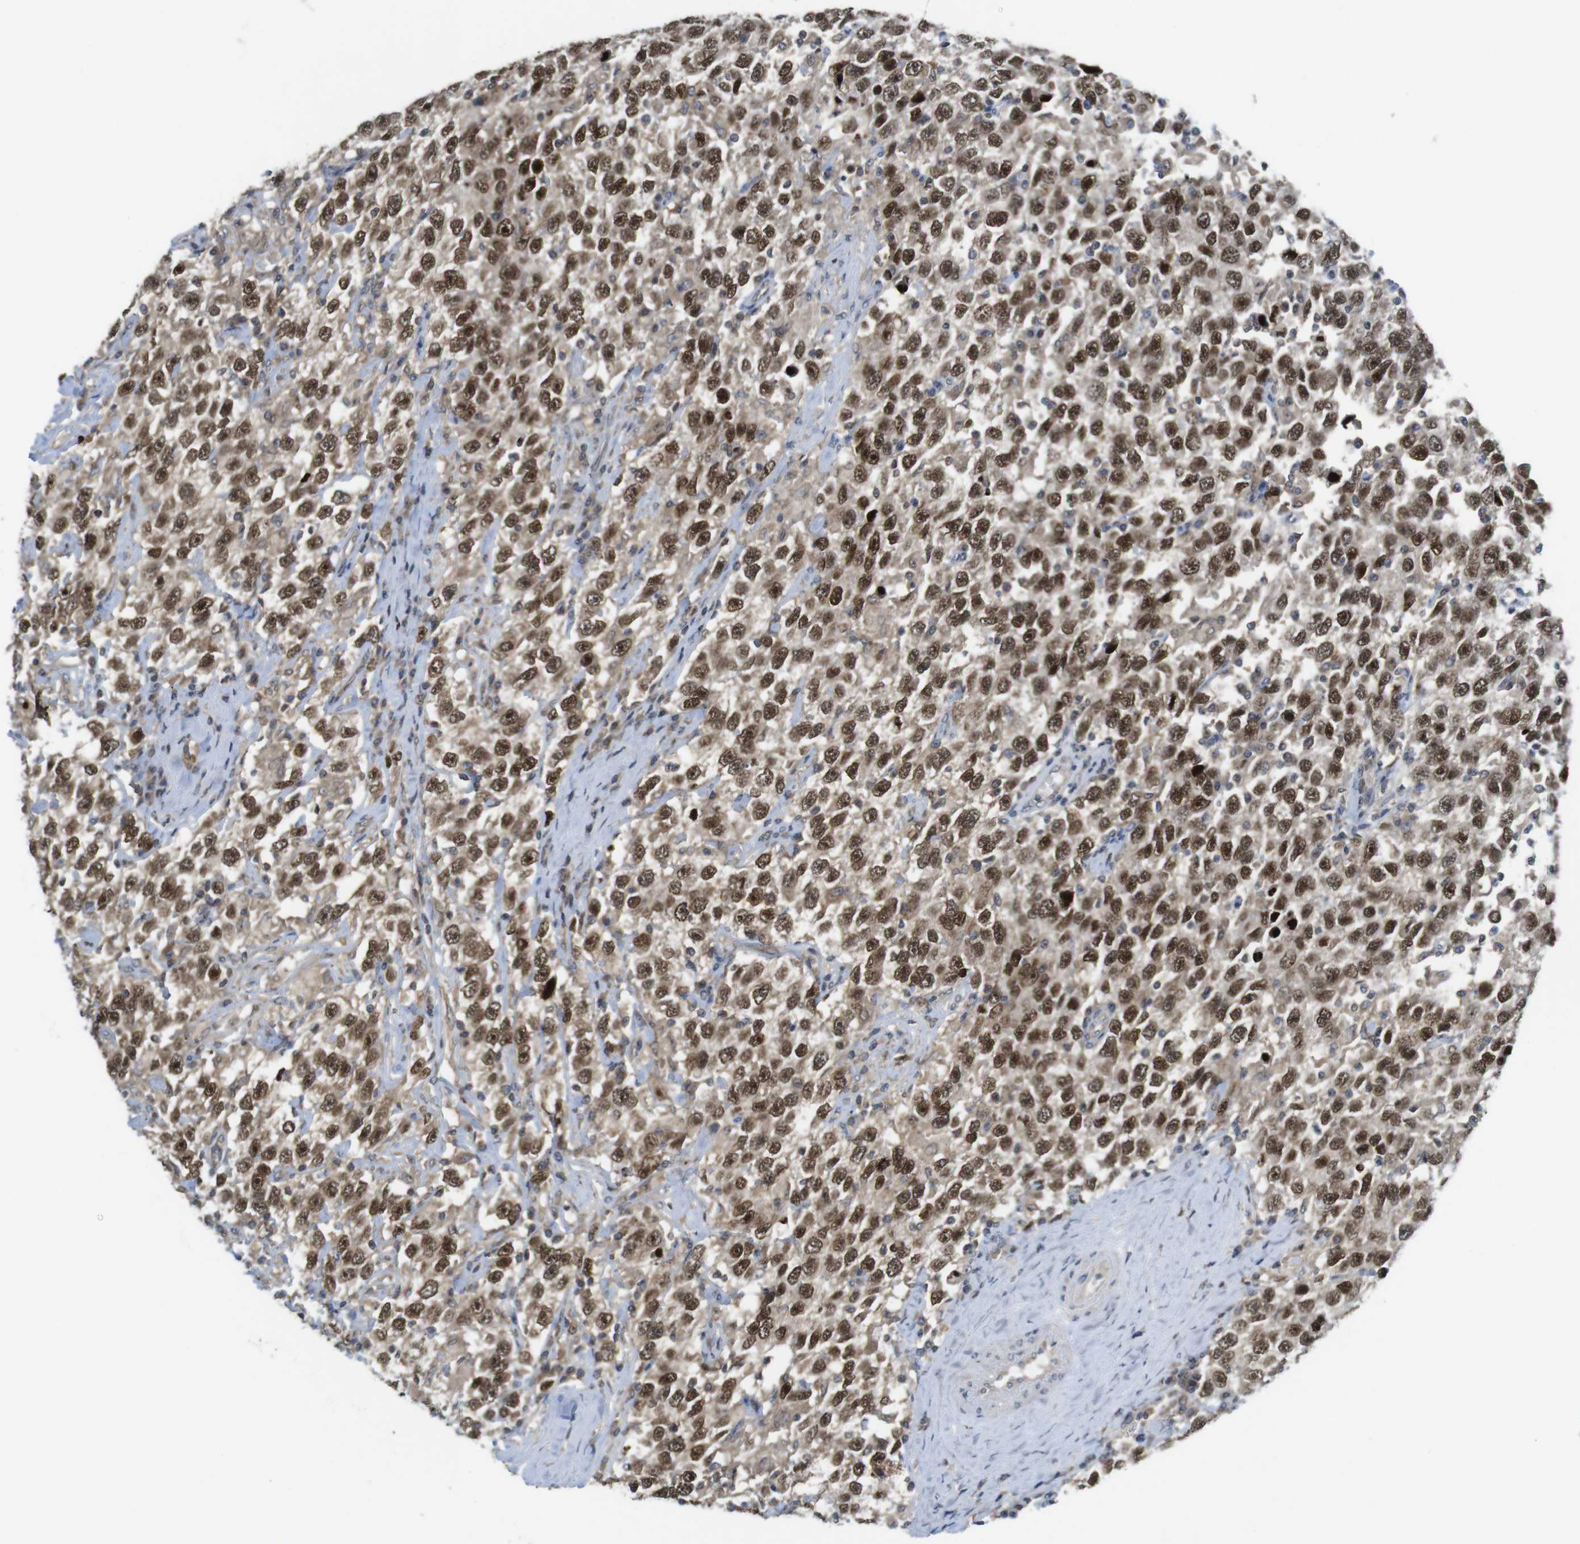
{"staining": {"intensity": "strong", "quantity": ">75%", "location": "nuclear"}, "tissue": "testis cancer", "cell_type": "Tumor cells", "image_type": "cancer", "snomed": [{"axis": "morphology", "description": "Seminoma, NOS"}, {"axis": "topography", "description": "Testis"}], "caption": "High-magnification brightfield microscopy of testis seminoma stained with DAB (3,3'-diaminobenzidine) (brown) and counterstained with hematoxylin (blue). tumor cells exhibit strong nuclear expression is present in approximately>75% of cells.", "gene": "RCC1", "patient": {"sex": "male", "age": 41}}